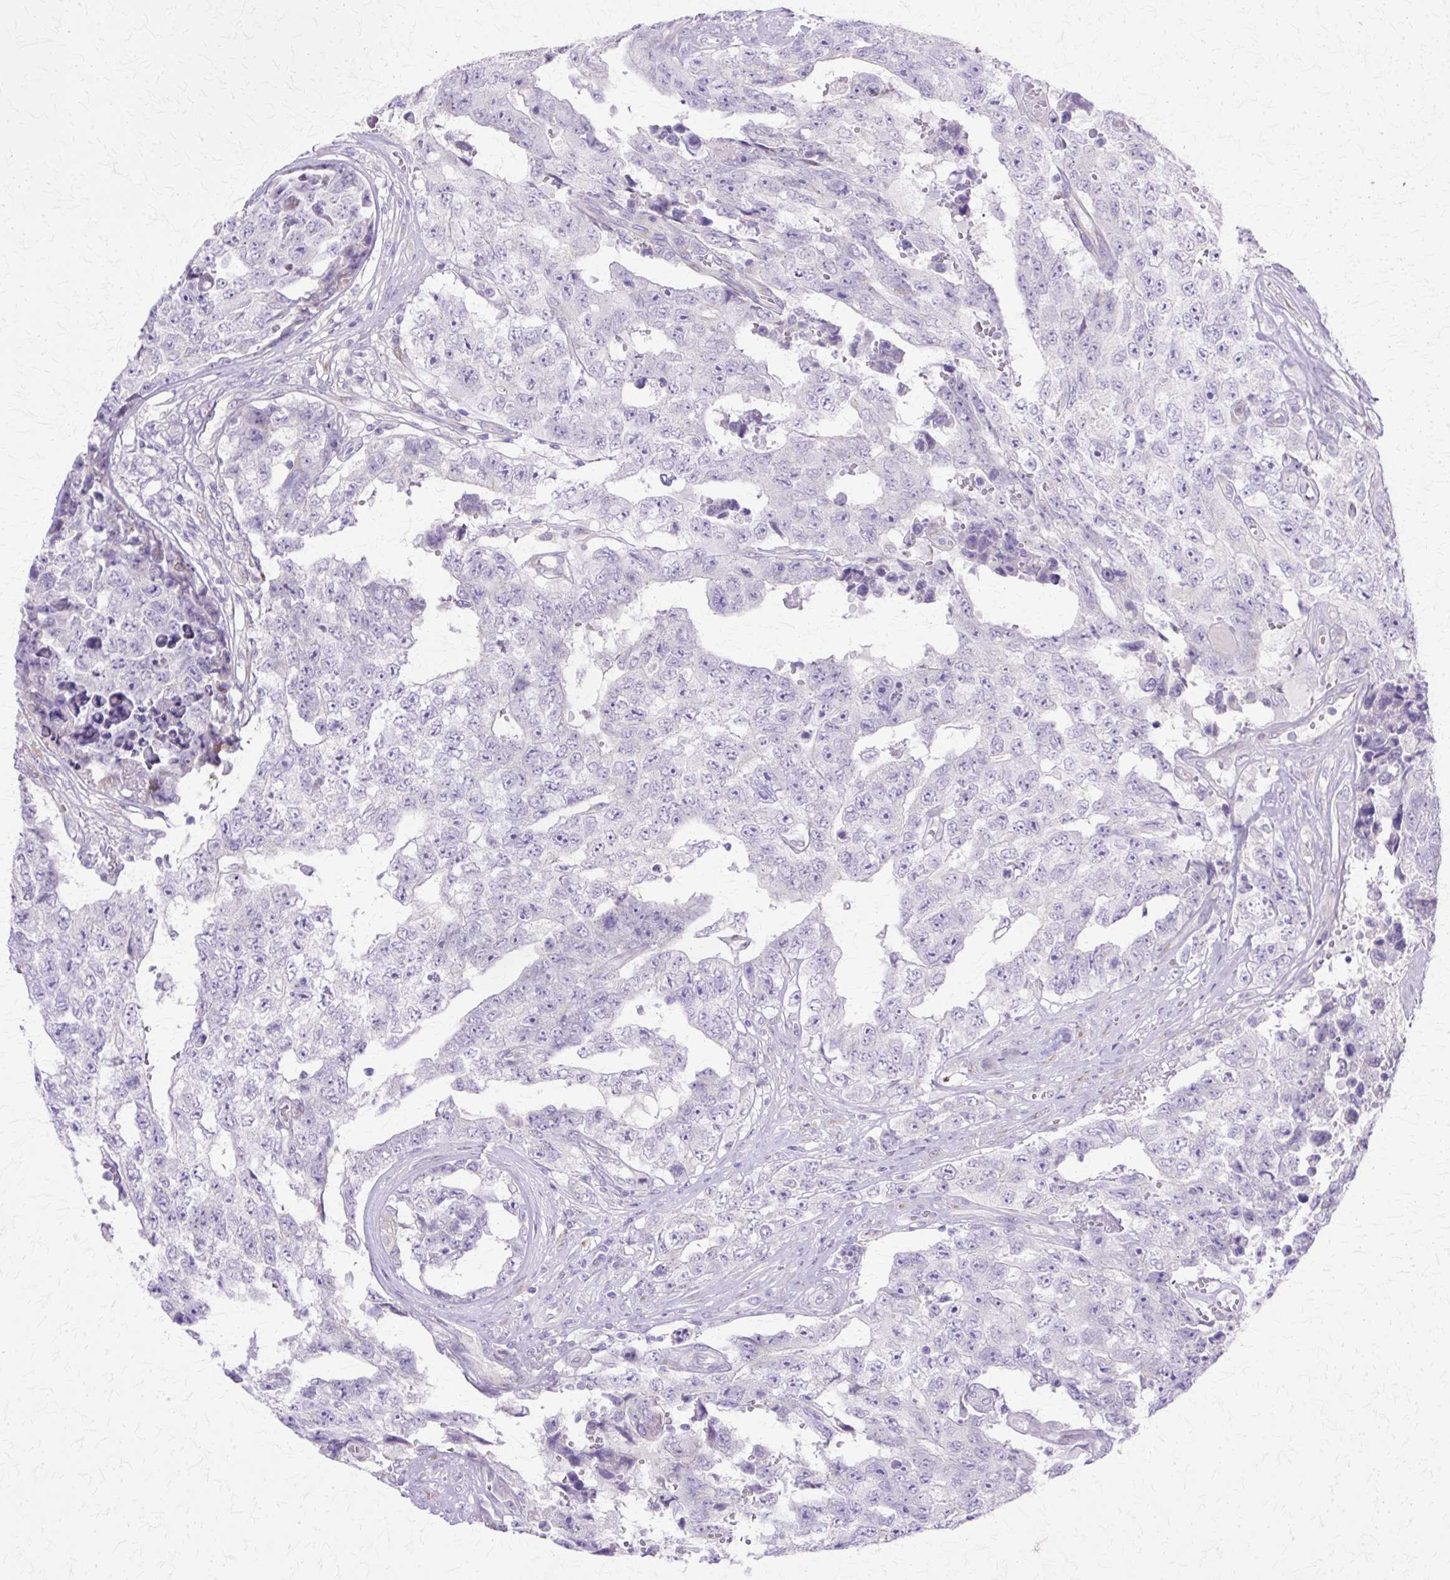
{"staining": {"intensity": "negative", "quantity": "none", "location": "none"}, "tissue": "testis cancer", "cell_type": "Tumor cells", "image_type": "cancer", "snomed": [{"axis": "morphology", "description": "Normal tissue, NOS"}, {"axis": "morphology", "description": "Carcinoma, Embryonal, NOS"}, {"axis": "topography", "description": "Testis"}, {"axis": "topography", "description": "Epididymis"}], "caption": "This is an IHC histopathology image of human testis cancer. There is no expression in tumor cells.", "gene": "TBC1D3G", "patient": {"sex": "male", "age": 25}}